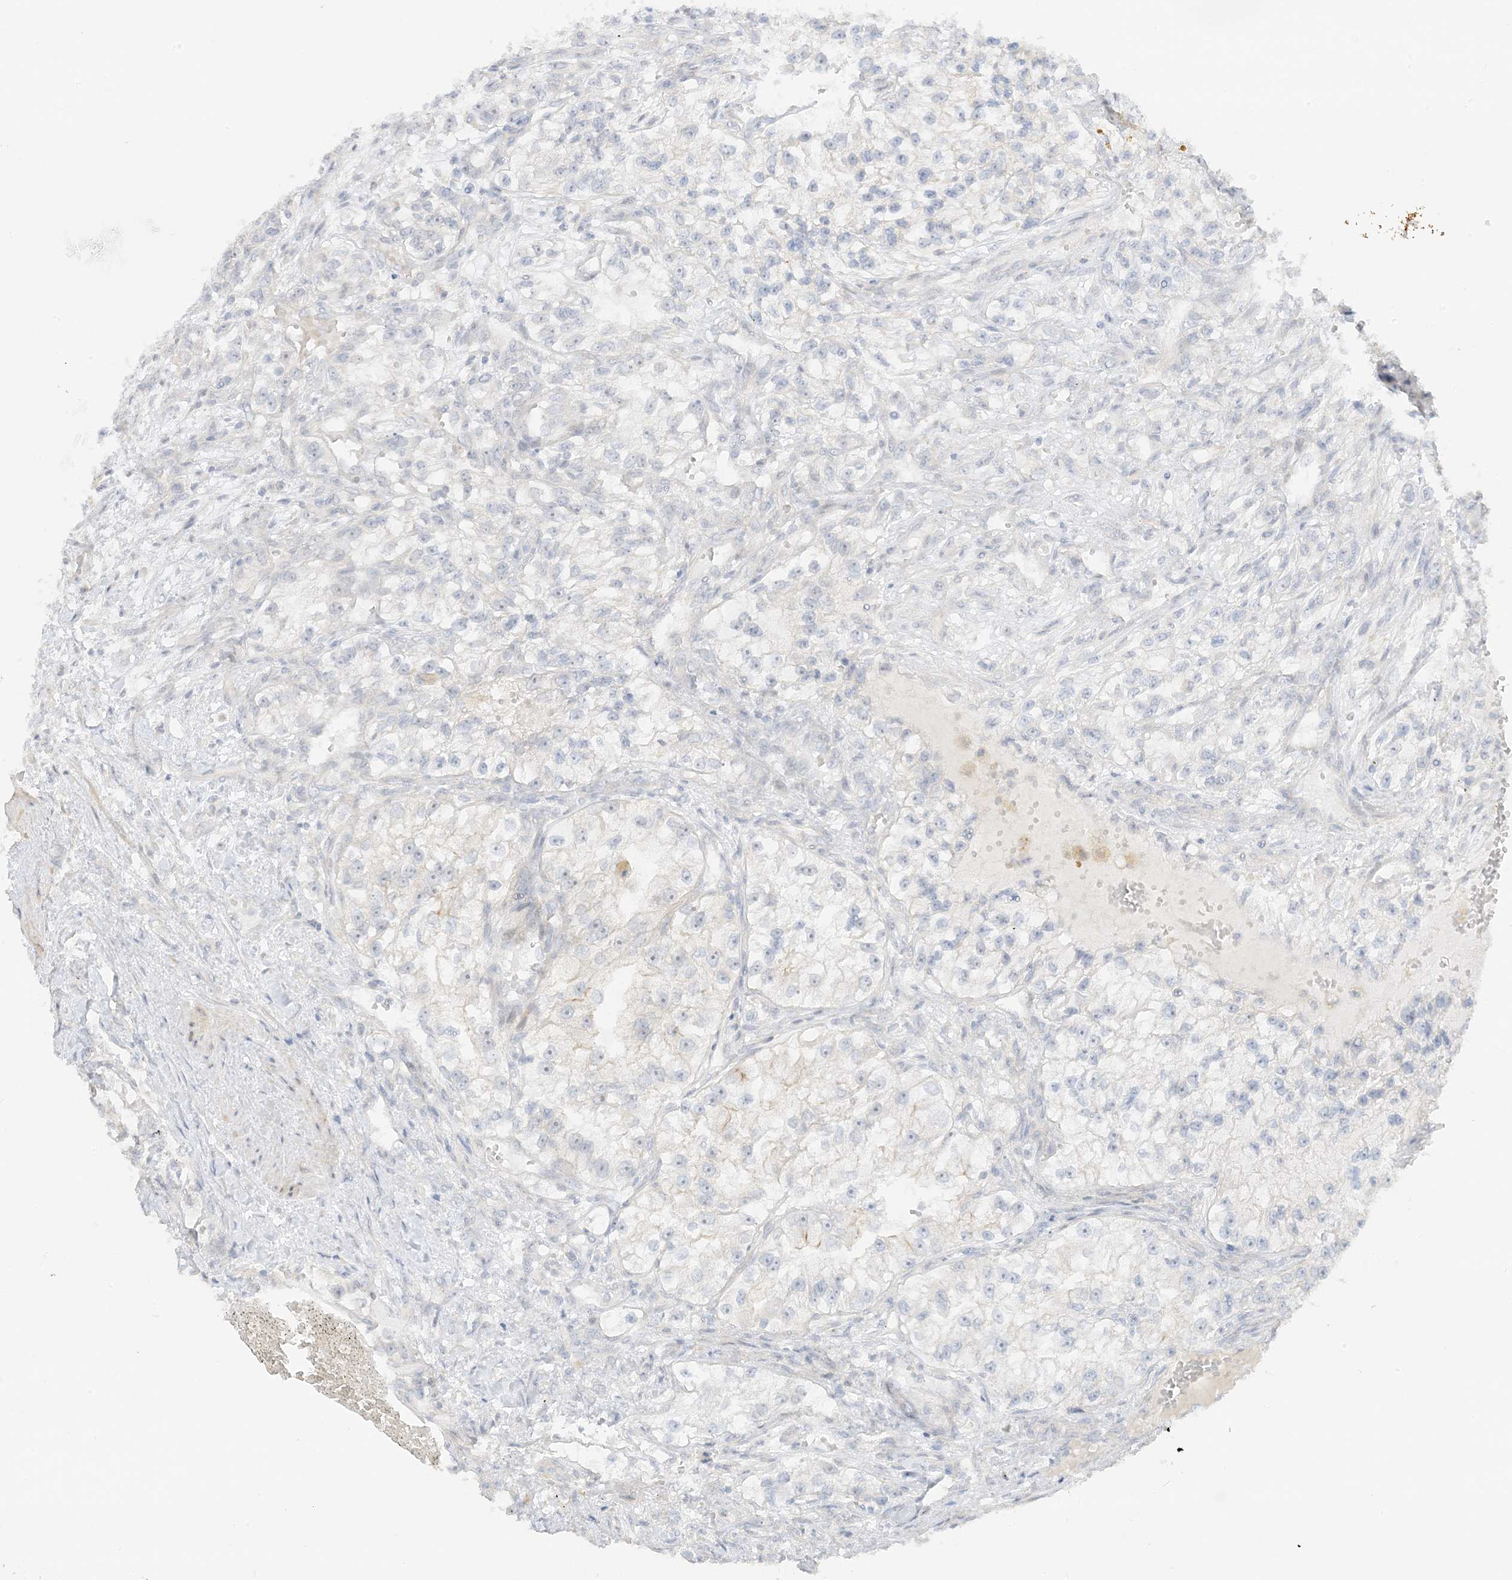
{"staining": {"intensity": "negative", "quantity": "none", "location": "none"}, "tissue": "renal cancer", "cell_type": "Tumor cells", "image_type": "cancer", "snomed": [{"axis": "morphology", "description": "Adenocarcinoma, NOS"}, {"axis": "topography", "description": "Kidney"}], "caption": "Histopathology image shows no significant protein positivity in tumor cells of renal cancer.", "gene": "ETAA1", "patient": {"sex": "female", "age": 57}}